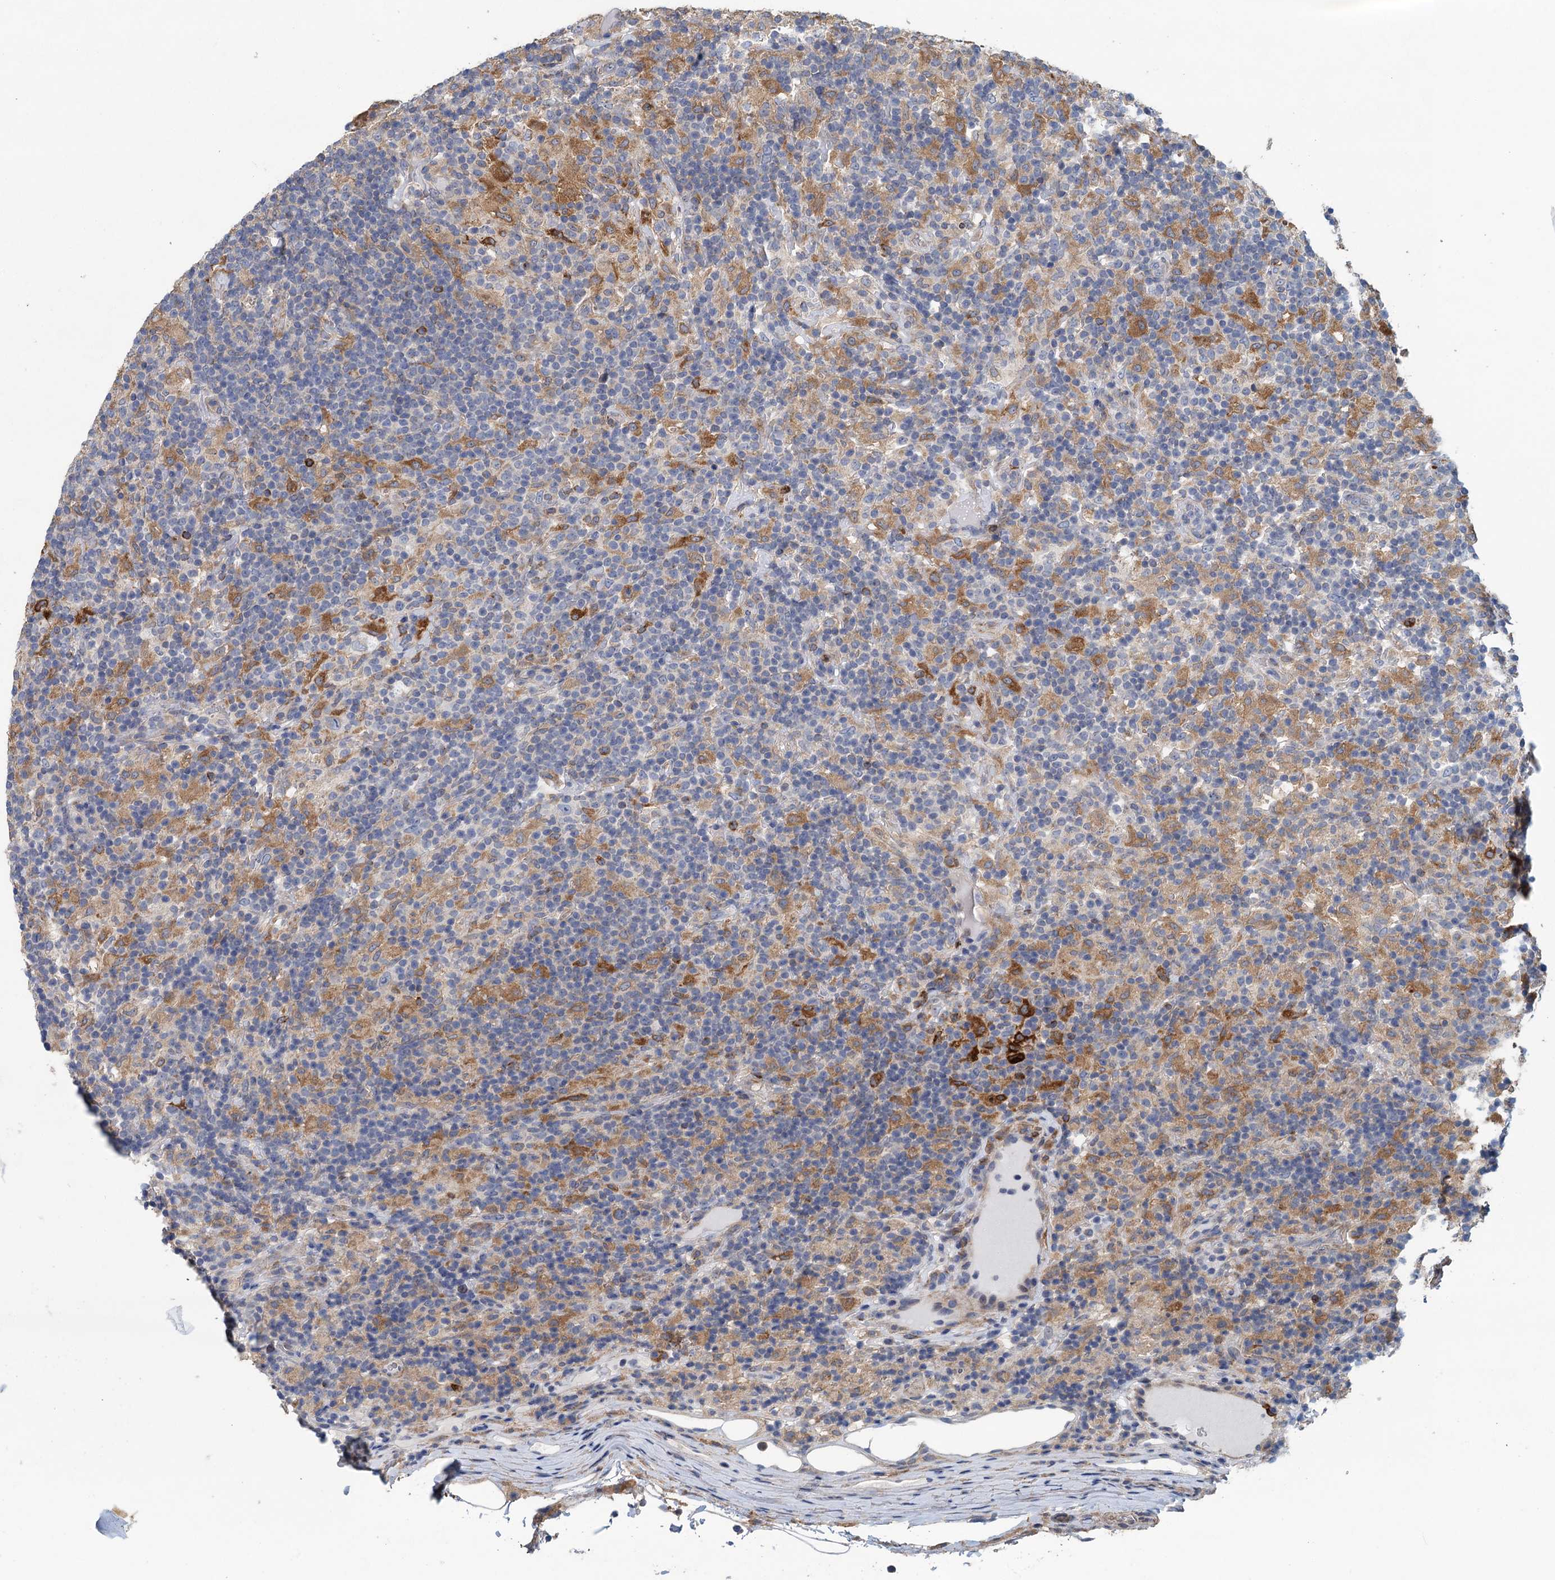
{"staining": {"intensity": "negative", "quantity": "none", "location": "none"}, "tissue": "lymphoma", "cell_type": "Tumor cells", "image_type": "cancer", "snomed": [{"axis": "morphology", "description": "Hodgkin's disease, NOS"}, {"axis": "topography", "description": "Lymph node"}], "caption": "This image is of lymphoma stained with IHC to label a protein in brown with the nuclei are counter-stained blue. There is no expression in tumor cells.", "gene": "RSAD2", "patient": {"sex": "male", "age": 70}}